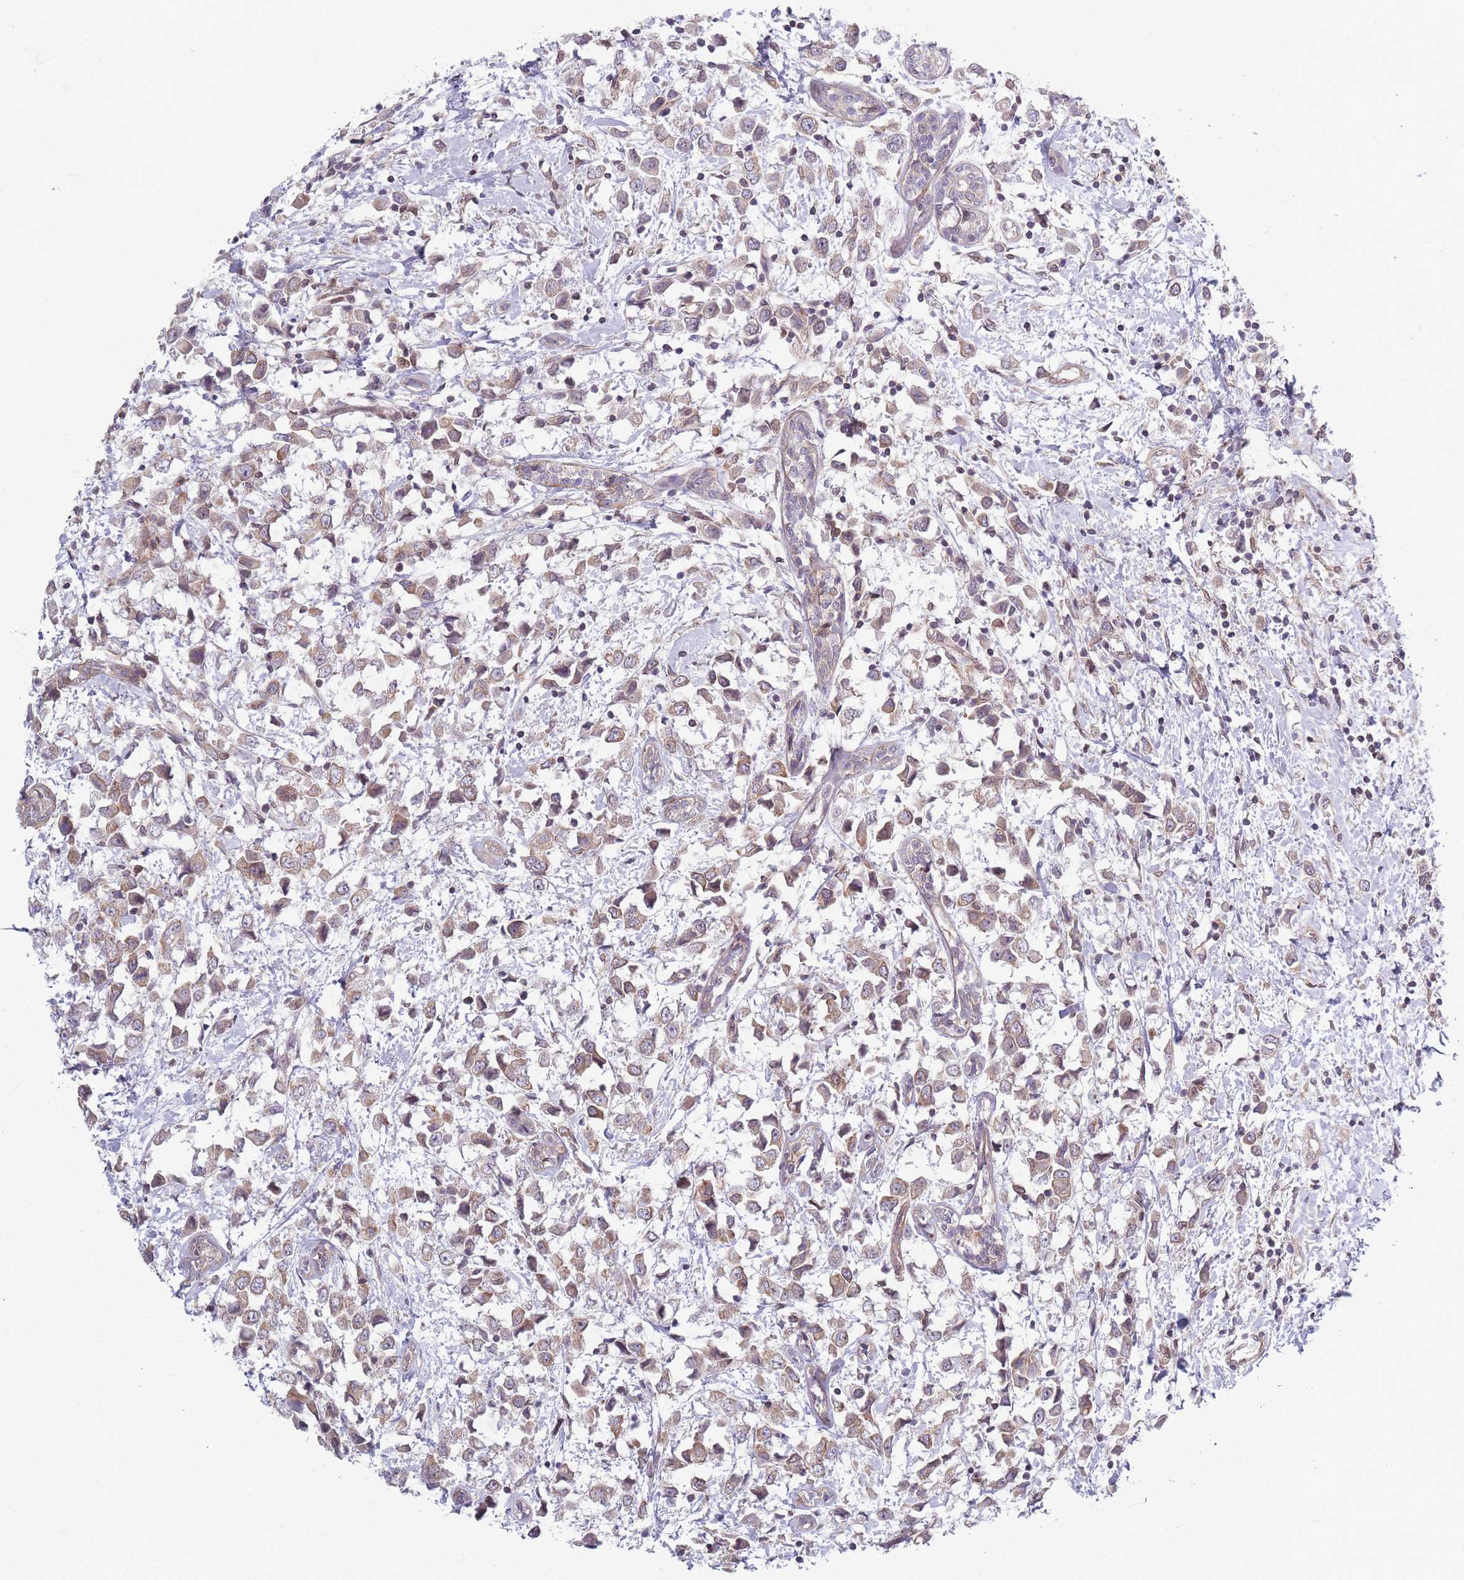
{"staining": {"intensity": "weak", "quantity": ">75%", "location": "cytoplasmic/membranous"}, "tissue": "breast cancer", "cell_type": "Tumor cells", "image_type": "cancer", "snomed": [{"axis": "morphology", "description": "Duct carcinoma"}, {"axis": "topography", "description": "Breast"}], "caption": "IHC histopathology image of breast cancer (intraductal carcinoma) stained for a protein (brown), which reveals low levels of weak cytoplasmic/membranous positivity in about >75% of tumor cells.", "gene": "VRK2", "patient": {"sex": "female", "age": 61}}